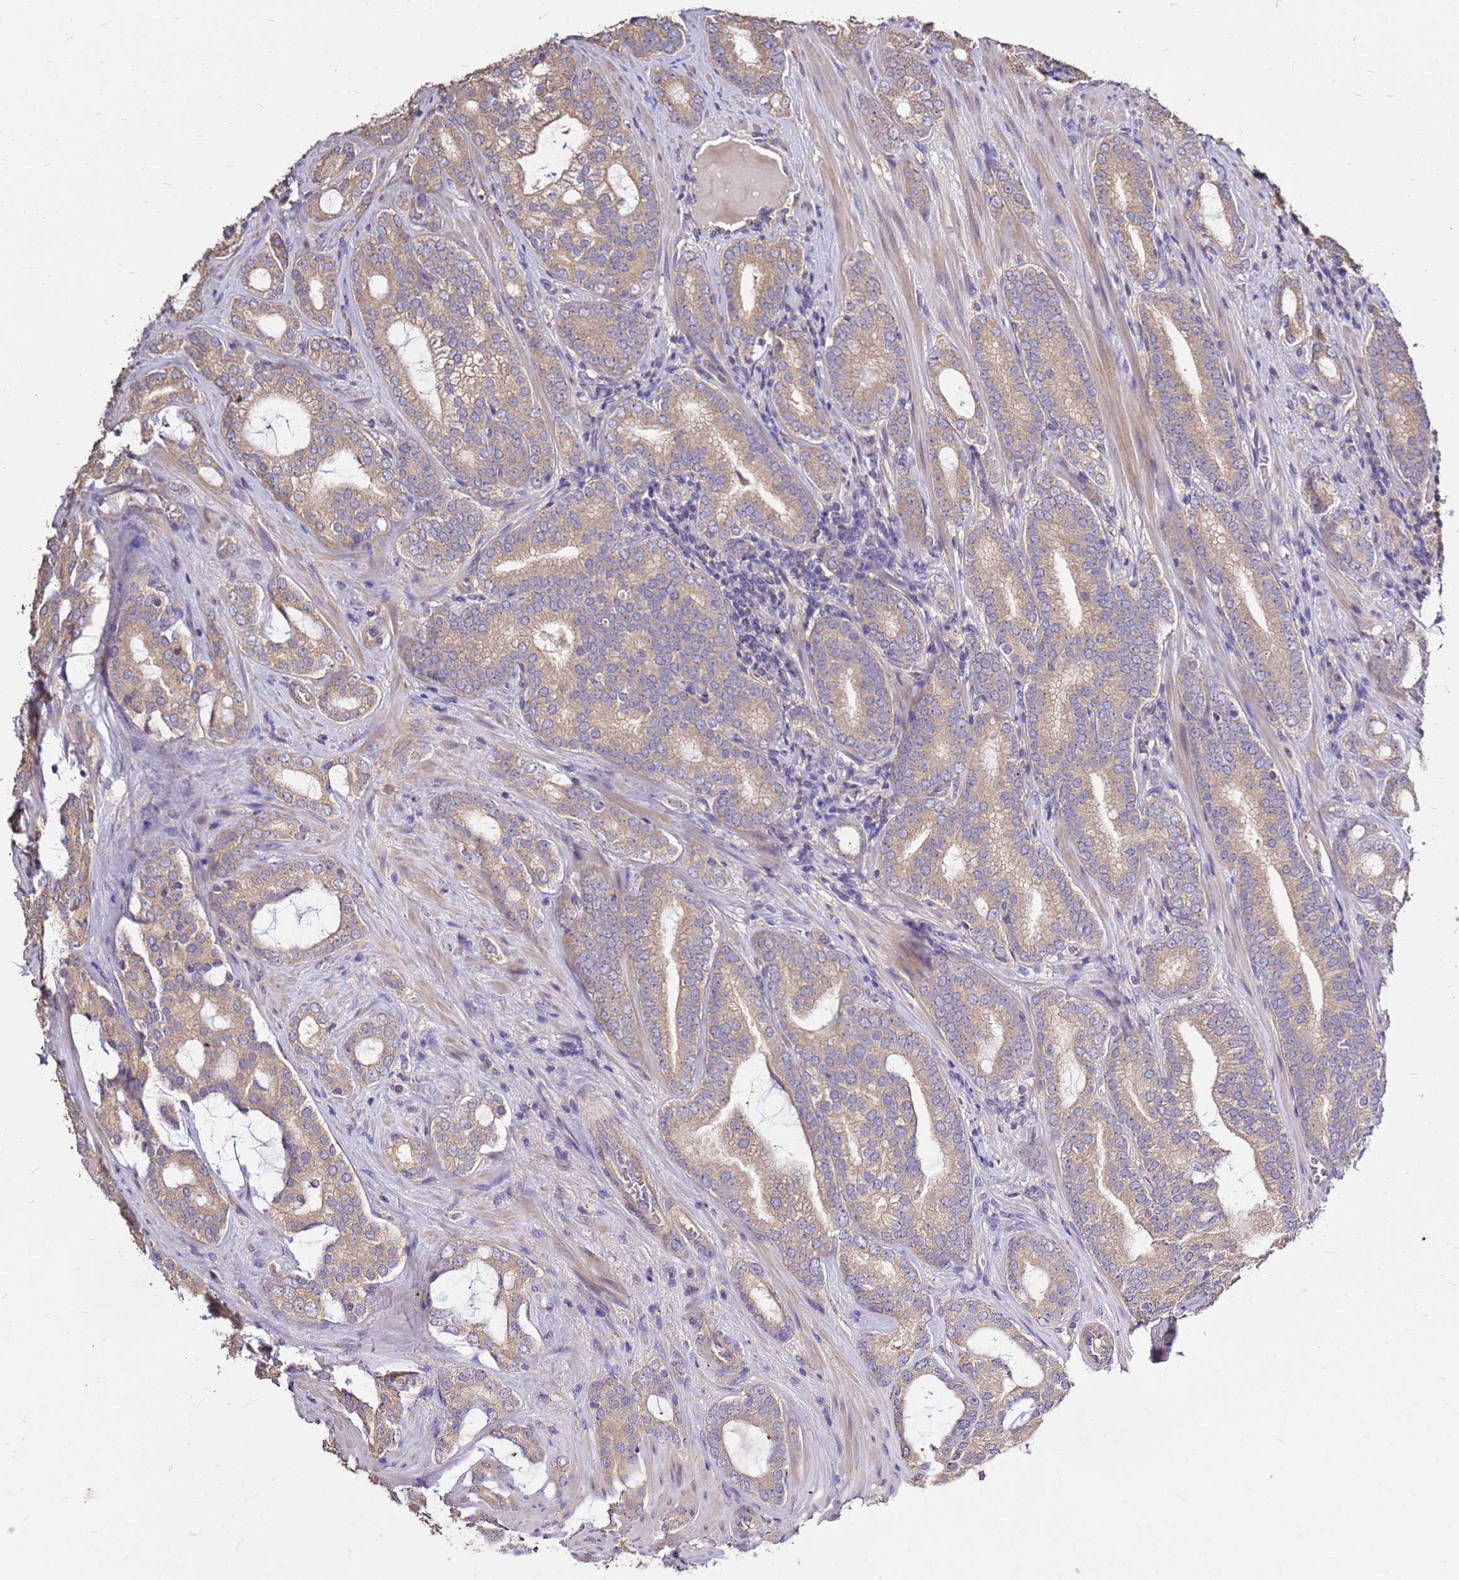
{"staining": {"intensity": "weak", "quantity": ">75%", "location": "cytoplasmic/membranous"}, "tissue": "prostate cancer", "cell_type": "Tumor cells", "image_type": "cancer", "snomed": [{"axis": "morphology", "description": "Adenocarcinoma, High grade"}, {"axis": "topography", "description": "Prostate"}], "caption": "There is low levels of weak cytoplasmic/membranous staining in tumor cells of prostate cancer (adenocarcinoma (high-grade)), as demonstrated by immunohistochemical staining (brown color).", "gene": "EXD3", "patient": {"sex": "male", "age": 63}}